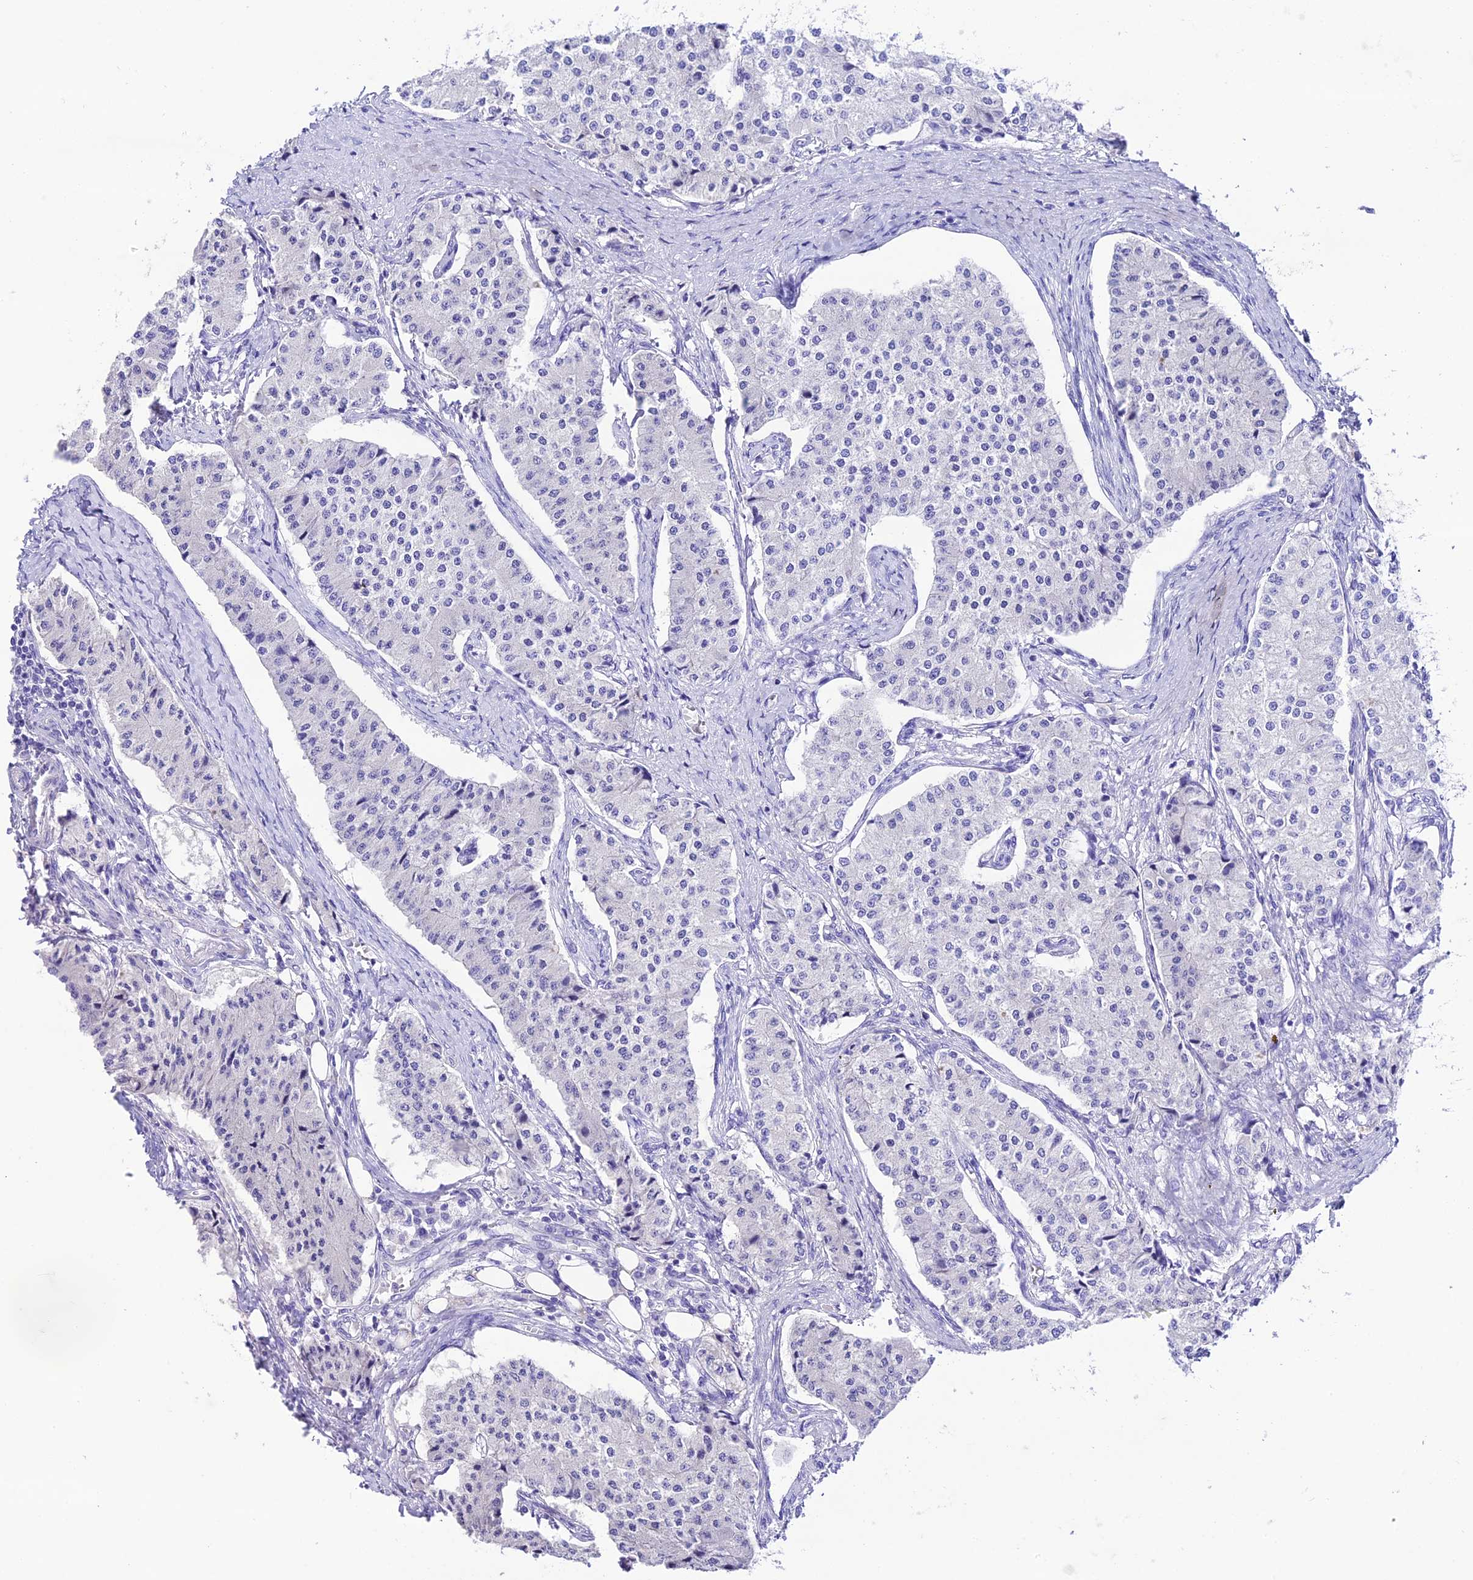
{"staining": {"intensity": "negative", "quantity": "none", "location": "none"}, "tissue": "carcinoid", "cell_type": "Tumor cells", "image_type": "cancer", "snomed": [{"axis": "morphology", "description": "Carcinoid, malignant, NOS"}, {"axis": "topography", "description": "Colon"}], "caption": "Malignant carcinoid was stained to show a protein in brown. There is no significant staining in tumor cells.", "gene": "NLRP6", "patient": {"sex": "female", "age": 52}}